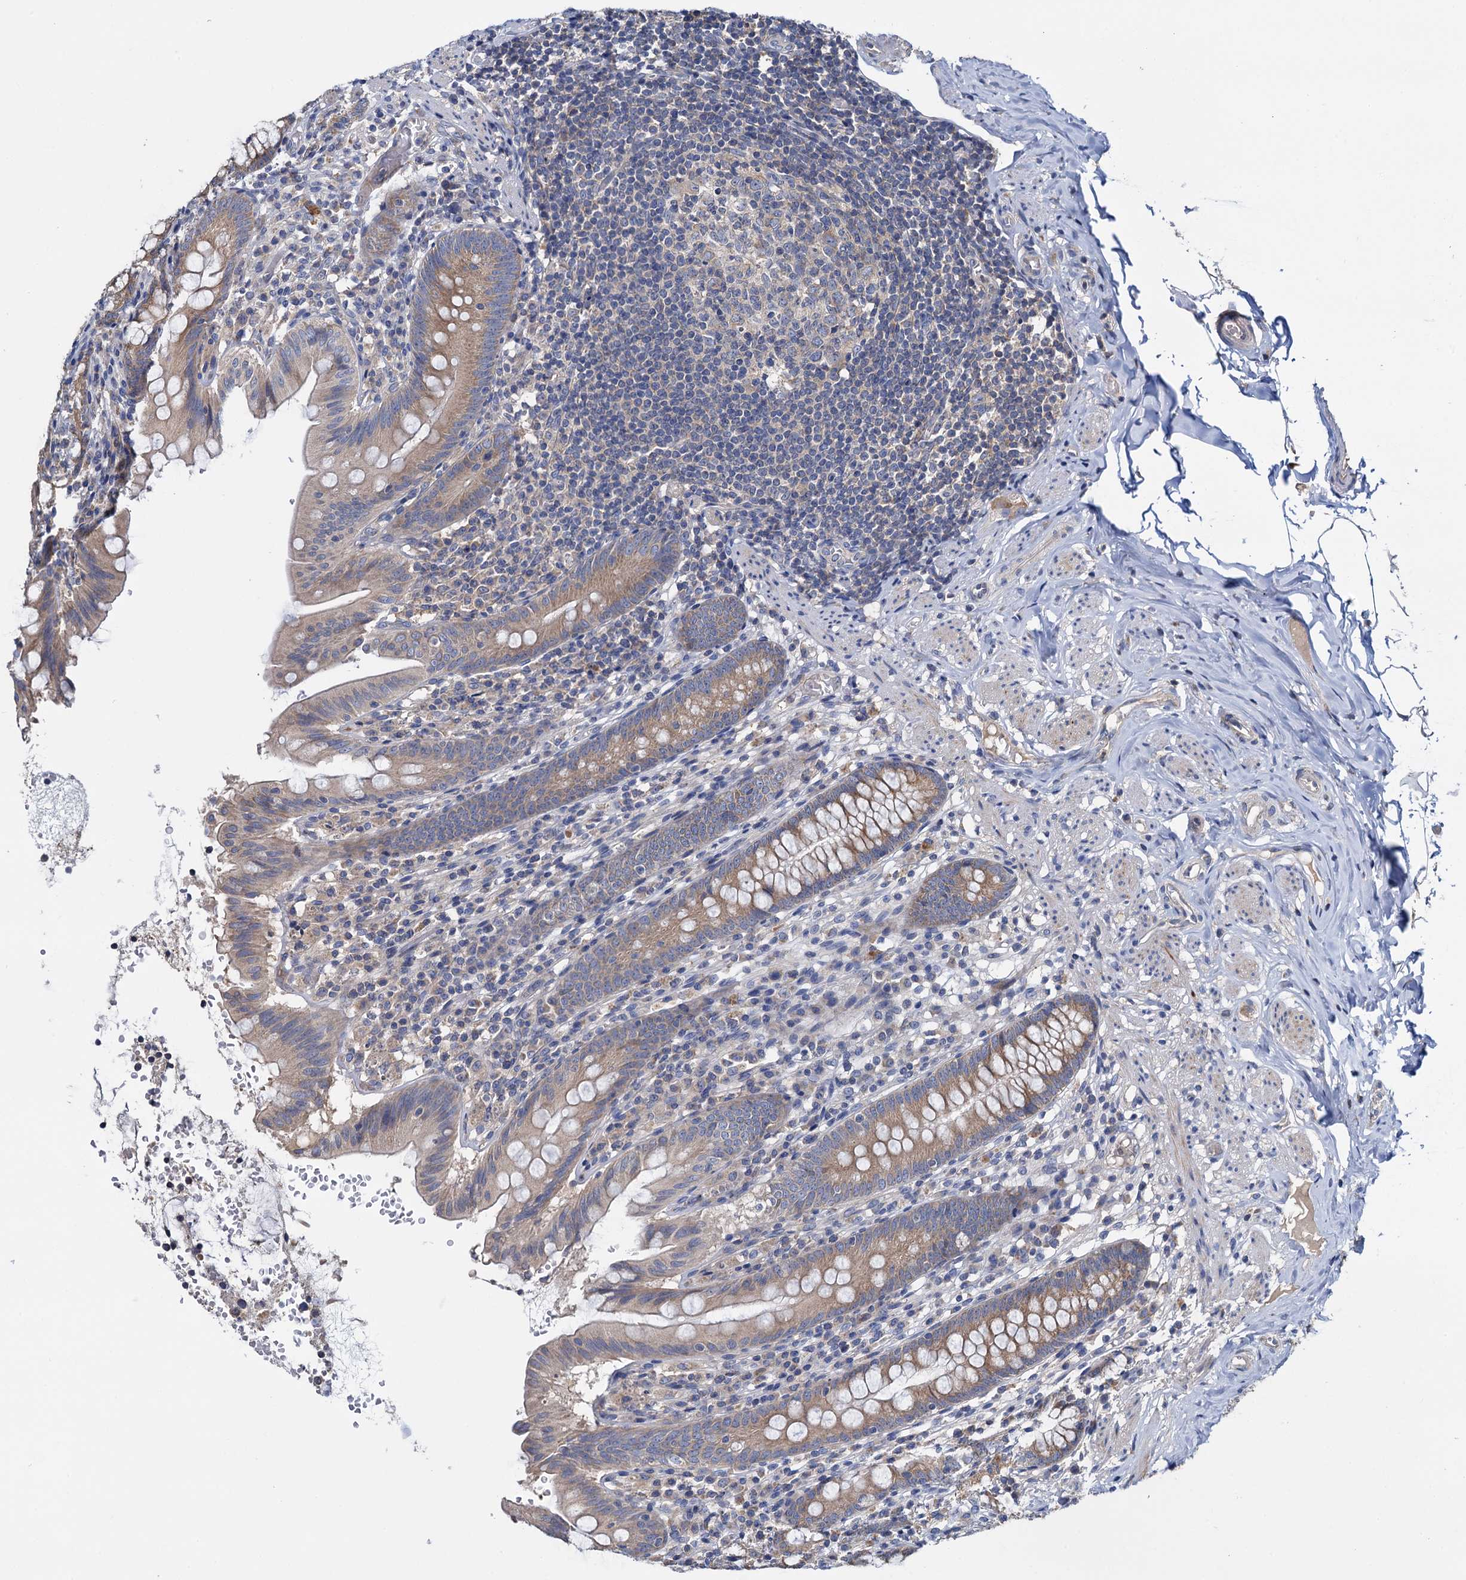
{"staining": {"intensity": "moderate", "quantity": "25%-75%", "location": "cytoplasmic/membranous"}, "tissue": "appendix", "cell_type": "Glandular cells", "image_type": "normal", "snomed": [{"axis": "morphology", "description": "Normal tissue, NOS"}, {"axis": "topography", "description": "Appendix"}], "caption": "Protein positivity by IHC demonstrates moderate cytoplasmic/membranous expression in approximately 25%-75% of glandular cells in normal appendix.", "gene": "CEP192", "patient": {"sex": "male", "age": 55}}